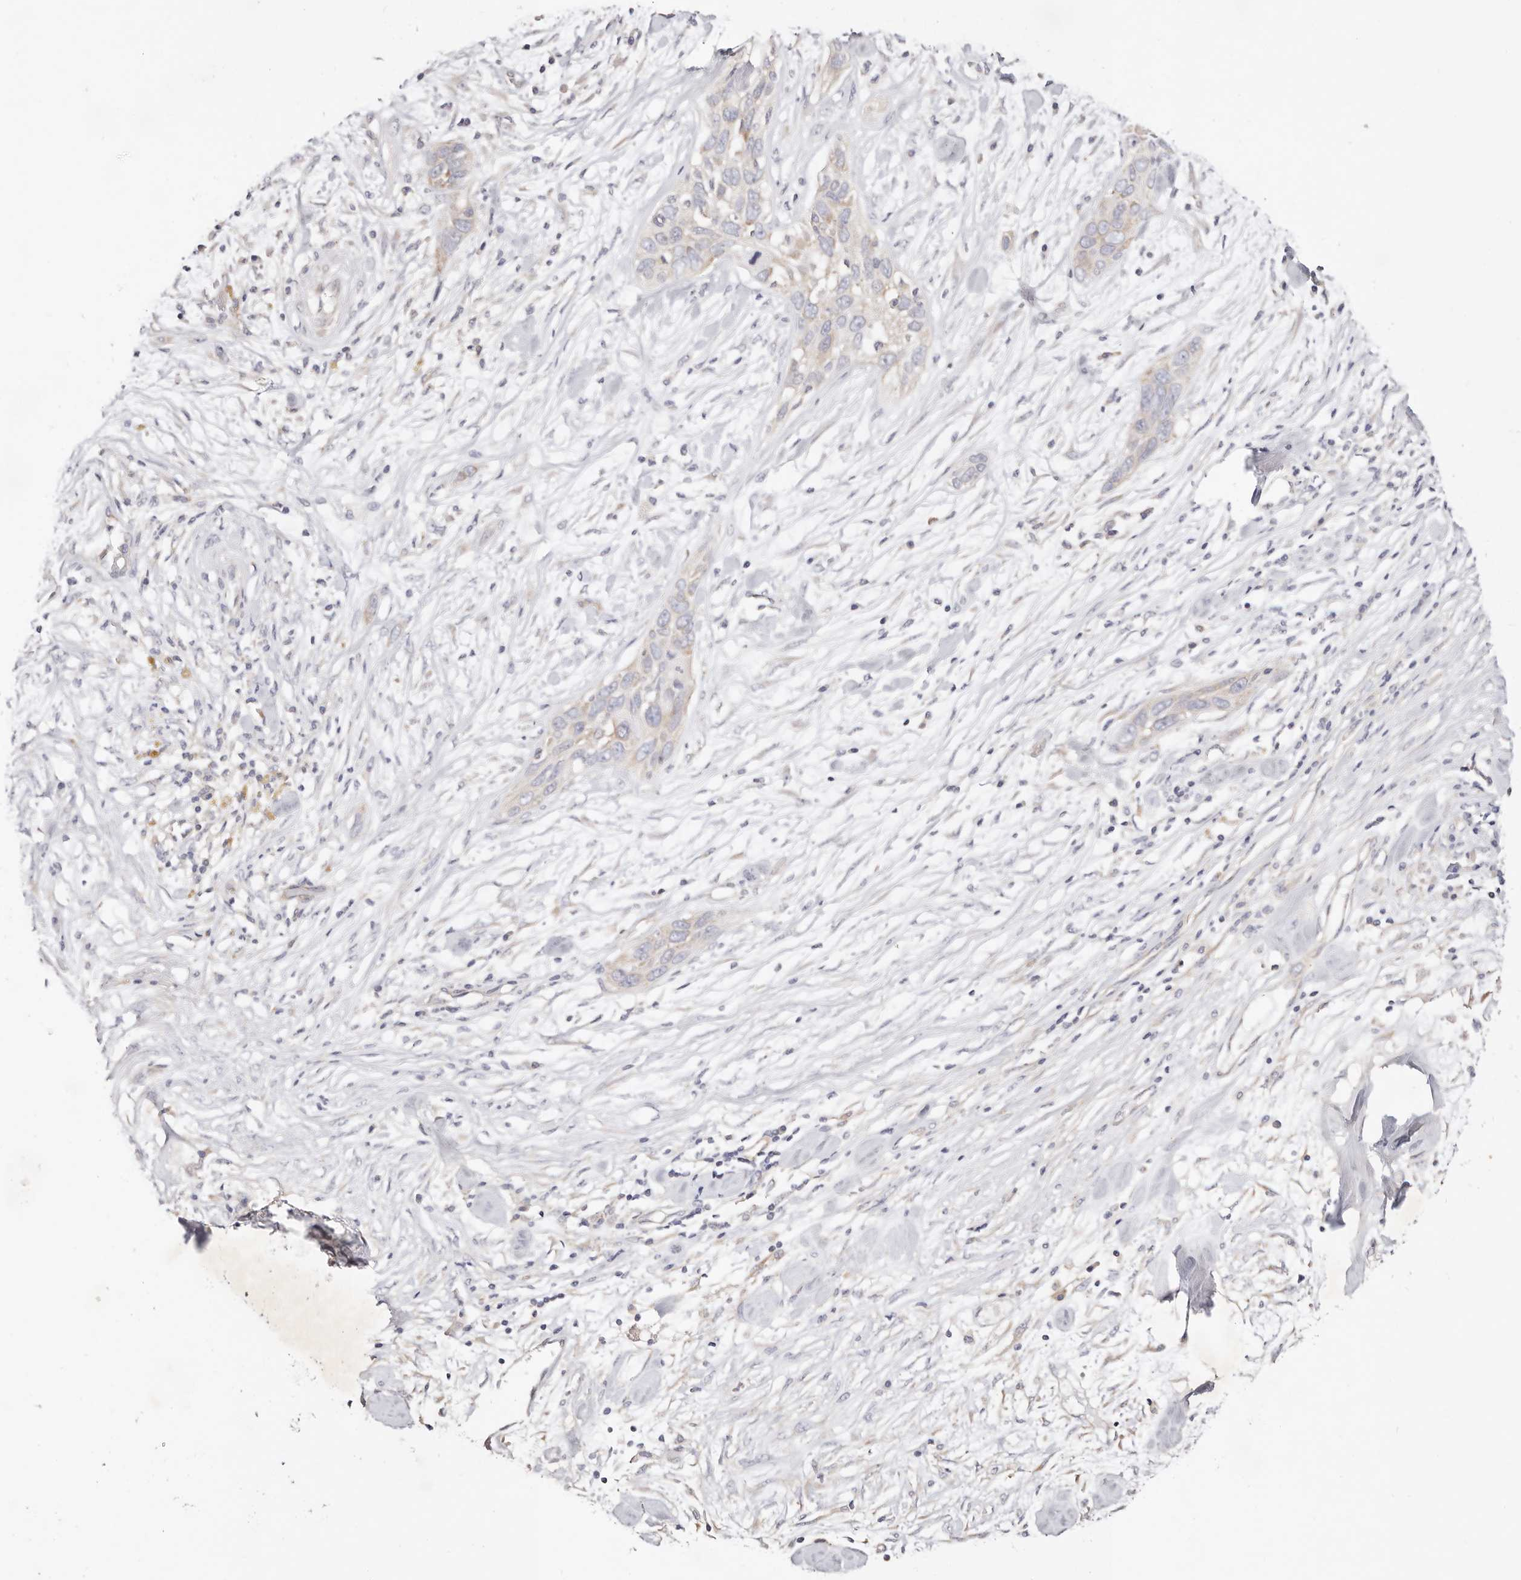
{"staining": {"intensity": "weak", "quantity": "<25%", "location": "cytoplasmic/membranous"}, "tissue": "pancreatic cancer", "cell_type": "Tumor cells", "image_type": "cancer", "snomed": [{"axis": "morphology", "description": "Adenocarcinoma, NOS"}, {"axis": "topography", "description": "Pancreas"}], "caption": "Pancreatic cancer (adenocarcinoma) stained for a protein using immunohistochemistry reveals no positivity tumor cells.", "gene": "GNA13", "patient": {"sex": "female", "age": 60}}